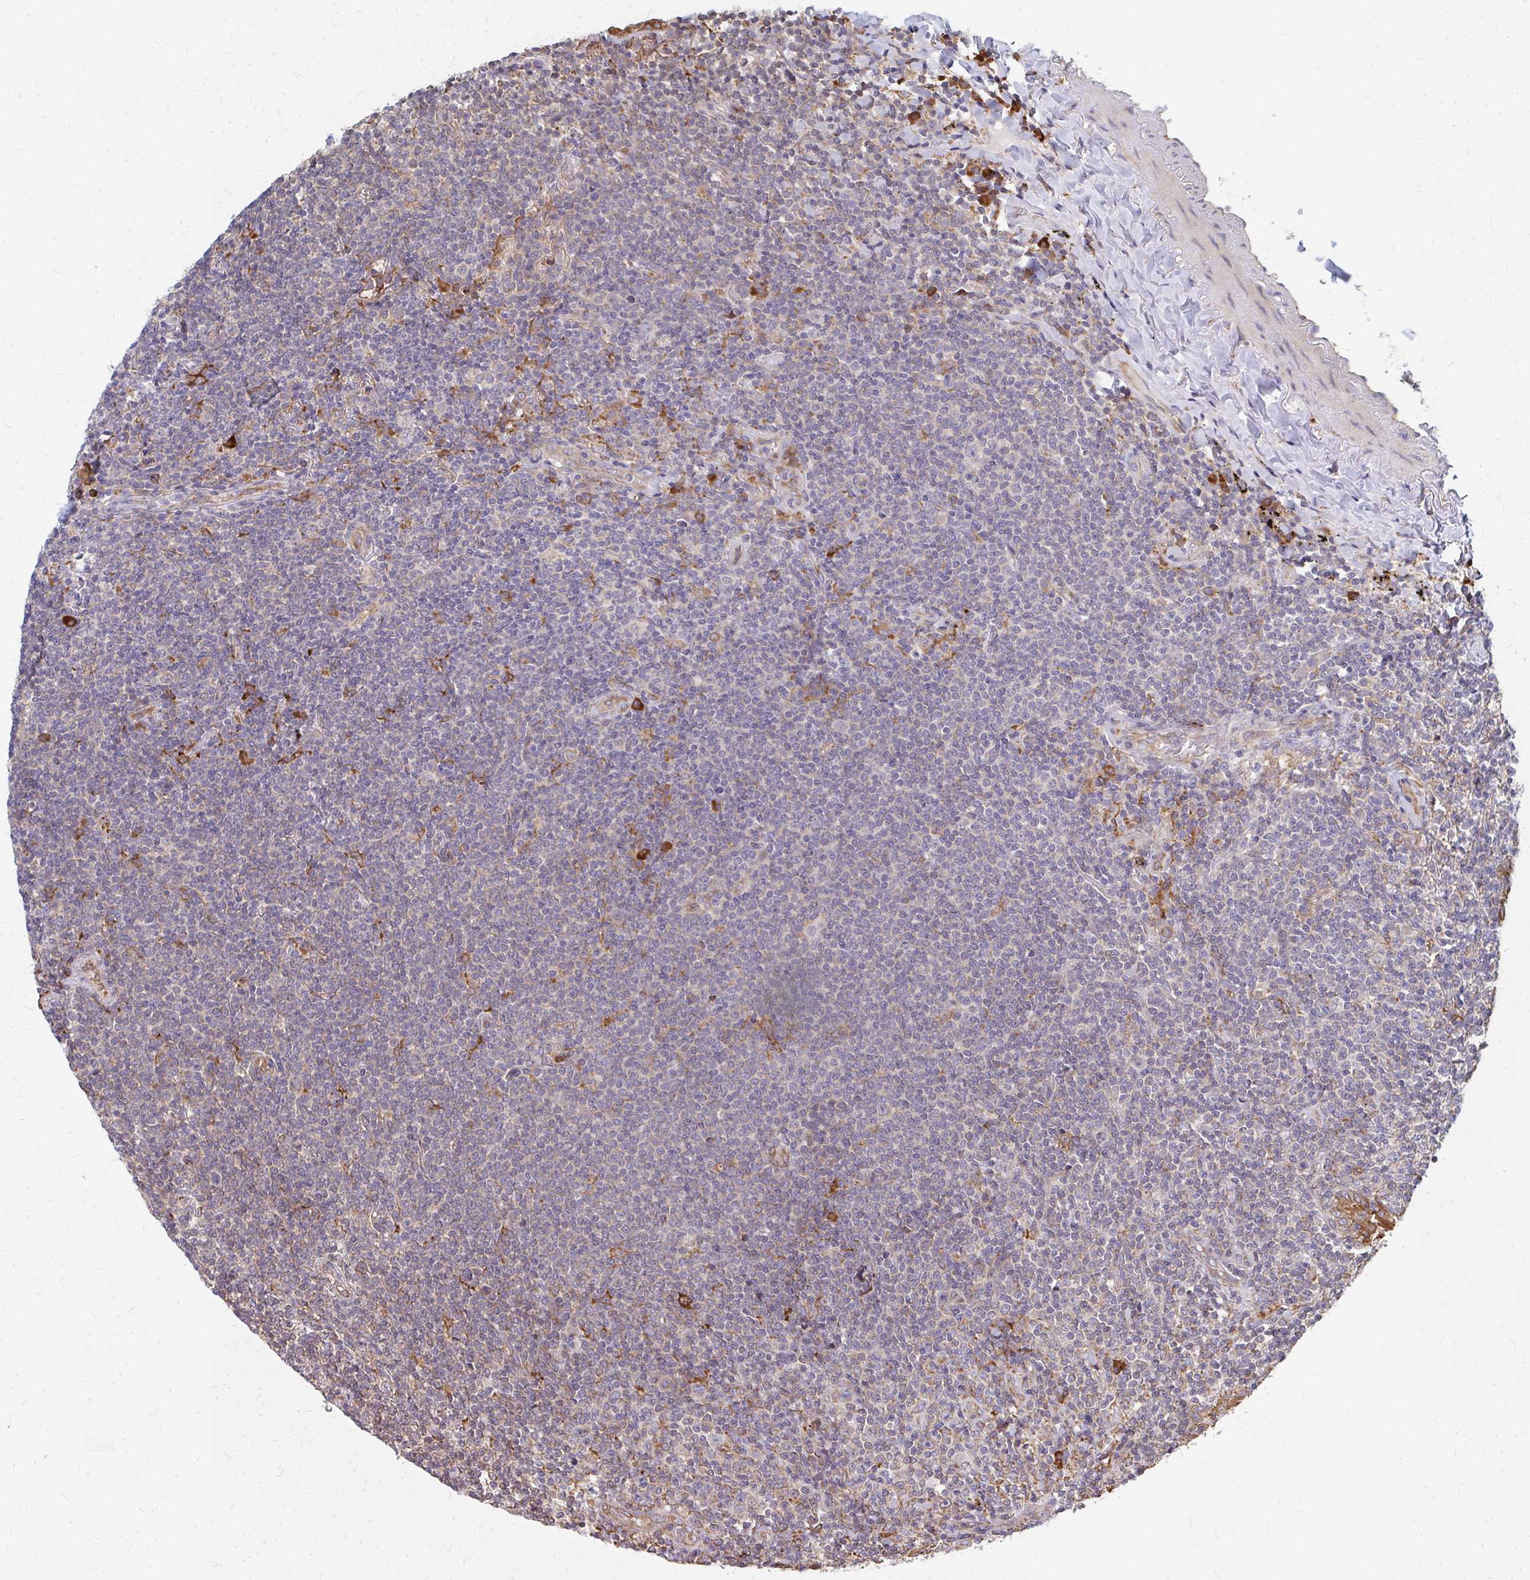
{"staining": {"intensity": "negative", "quantity": "none", "location": "none"}, "tissue": "lymphoma", "cell_type": "Tumor cells", "image_type": "cancer", "snomed": [{"axis": "morphology", "description": "Malignant lymphoma, non-Hodgkin's type, Low grade"}, {"axis": "topography", "description": "Lung"}], "caption": "Lymphoma was stained to show a protein in brown. There is no significant staining in tumor cells.", "gene": "PPP1R13L", "patient": {"sex": "female", "age": 71}}